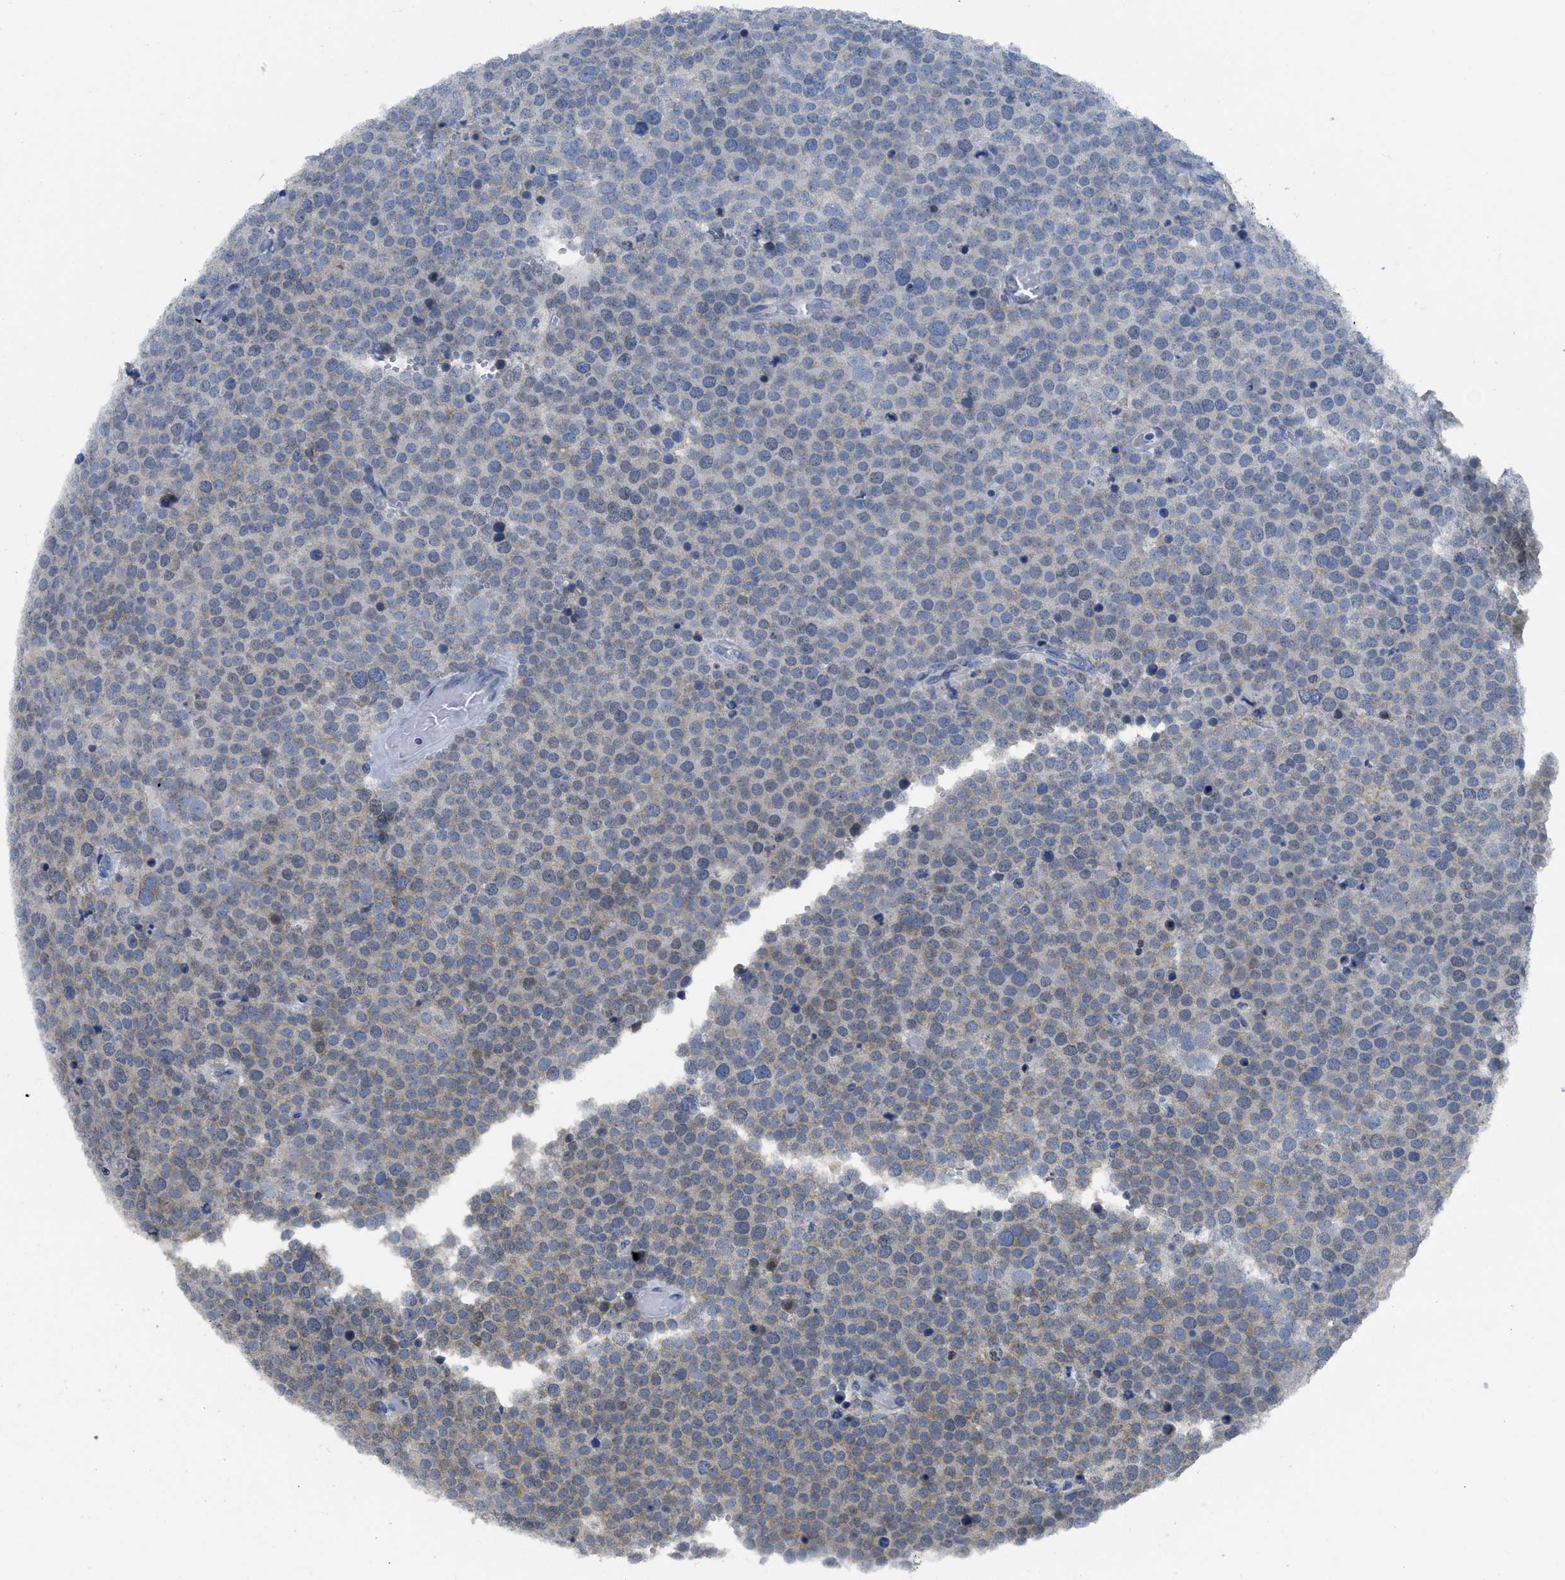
{"staining": {"intensity": "weak", "quantity": "<25%", "location": "cytoplasmic/membranous"}, "tissue": "testis cancer", "cell_type": "Tumor cells", "image_type": "cancer", "snomed": [{"axis": "morphology", "description": "Normal tissue, NOS"}, {"axis": "morphology", "description": "Seminoma, NOS"}, {"axis": "topography", "description": "Testis"}], "caption": "High magnification brightfield microscopy of testis seminoma stained with DAB (brown) and counterstained with hematoxylin (blue): tumor cells show no significant expression.", "gene": "SFXN2", "patient": {"sex": "male", "age": 71}}